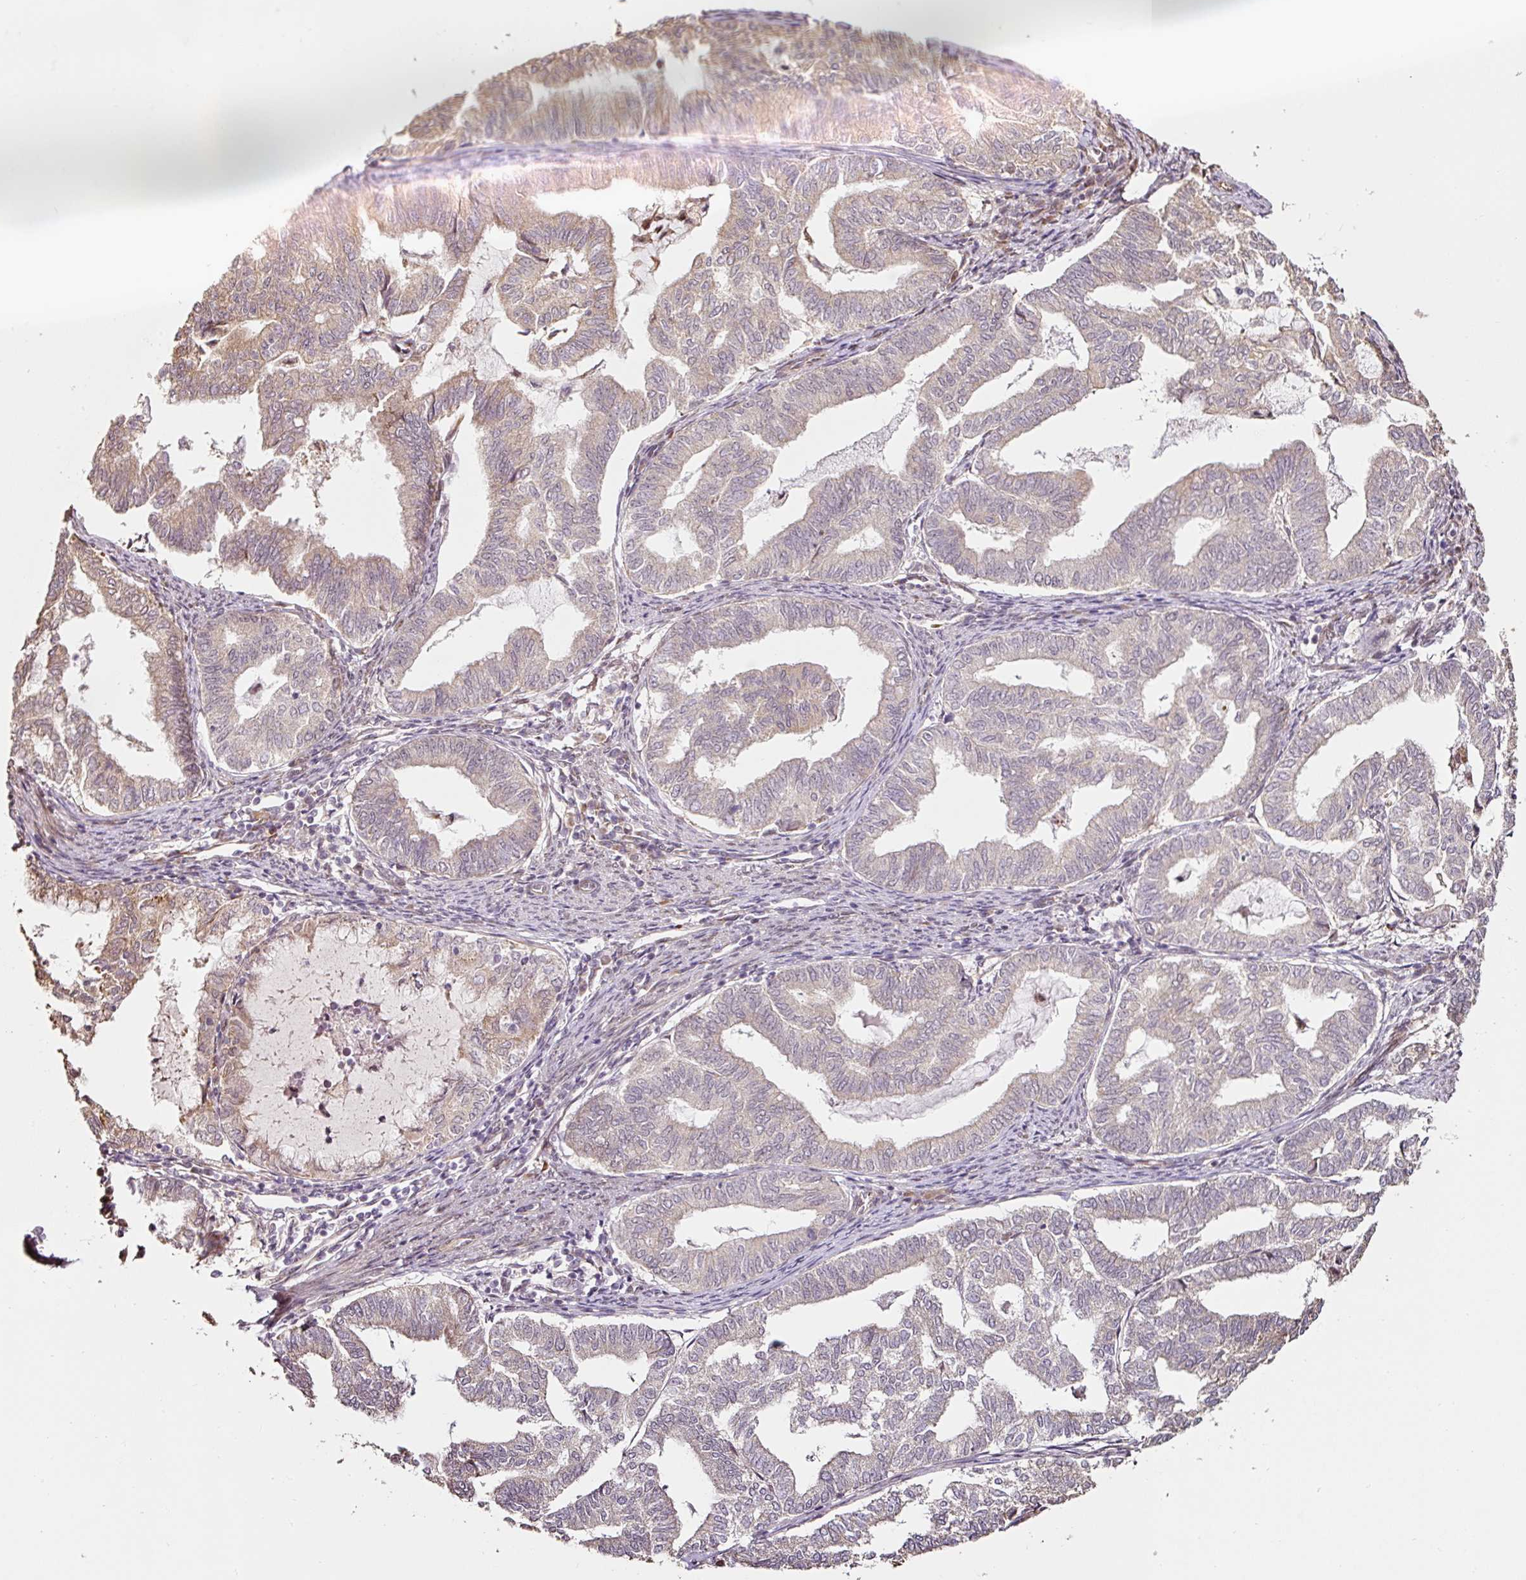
{"staining": {"intensity": "weak", "quantity": "25%-75%", "location": "cytoplasmic/membranous"}, "tissue": "endometrial cancer", "cell_type": "Tumor cells", "image_type": "cancer", "snomed": [{"axis": "morphology", "description": "Adenocarcinoma, NOS"}, {"axis": "topography", "description": "Endometrium"}], "caption": "Immunohistochemistry of human adenocarcinoma (endometrial) demonstrates low levels of weak cytoplasmic/membranous positivity in approximately 25%-75% of tumor cells.", "gene": "ETF1", "patient": {"sex": "female", "age": 79}}